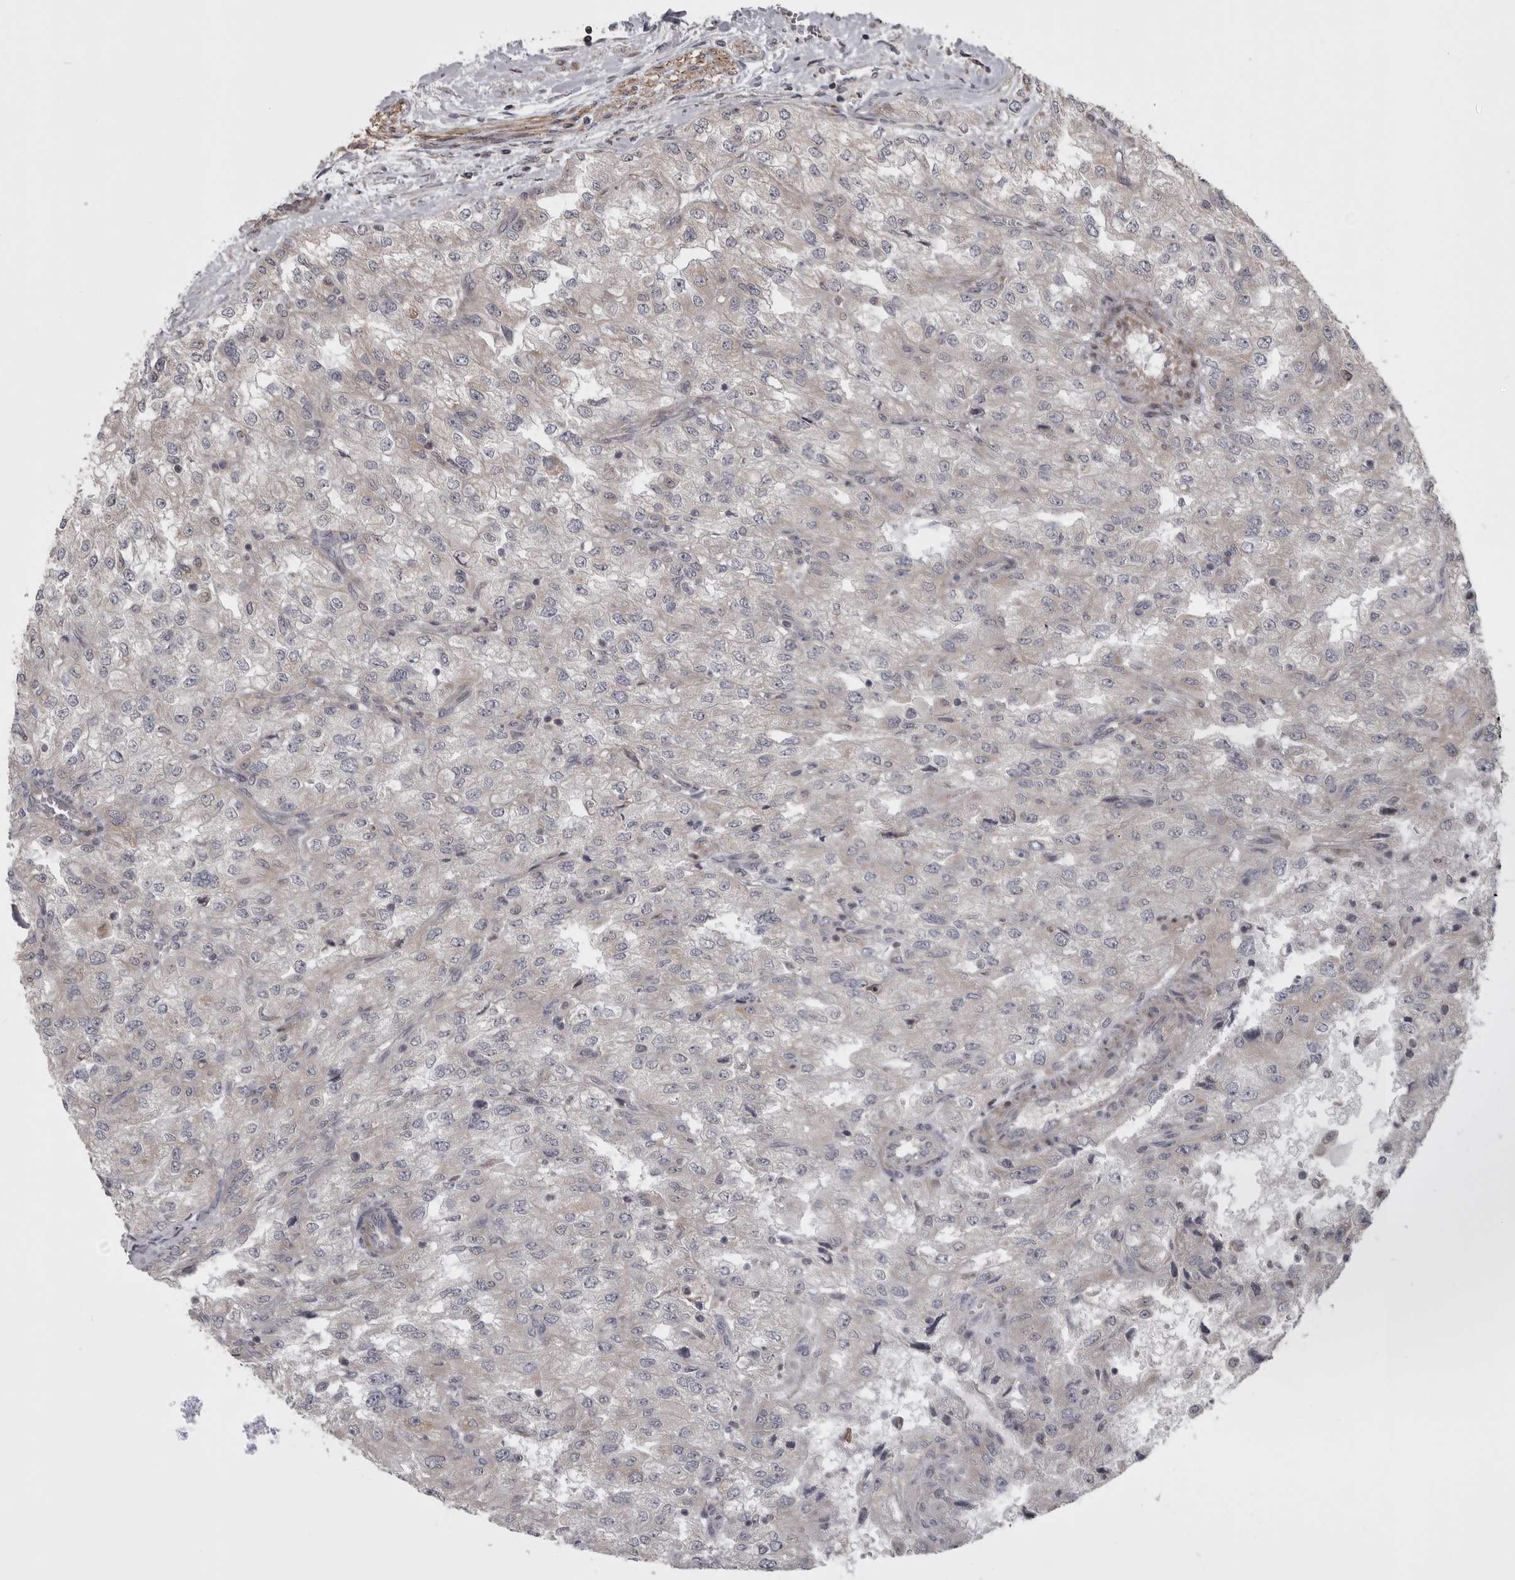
{"staining": {"intensity": "negative", "quantity": "none", "location": "none"}, "tissue": "renal cancer", "cell_type": "Tumor cells", "image_type": "cancer", "snomed": [{"axis": "morphology", "description": "Adenocarcinoma, NOS"}, {"axis": "topography", "description": "Kidney"}], "caption": "Immunohistochemistry photomicrograph of neoplastic tissue: renal adenocarcinoma stained with DAB (3,3'-diaminobenzidine) shows no significant protein expression in tumor cells.", "gene": "ZNRF1", "patient": {"sex": "female", "age": 54}}